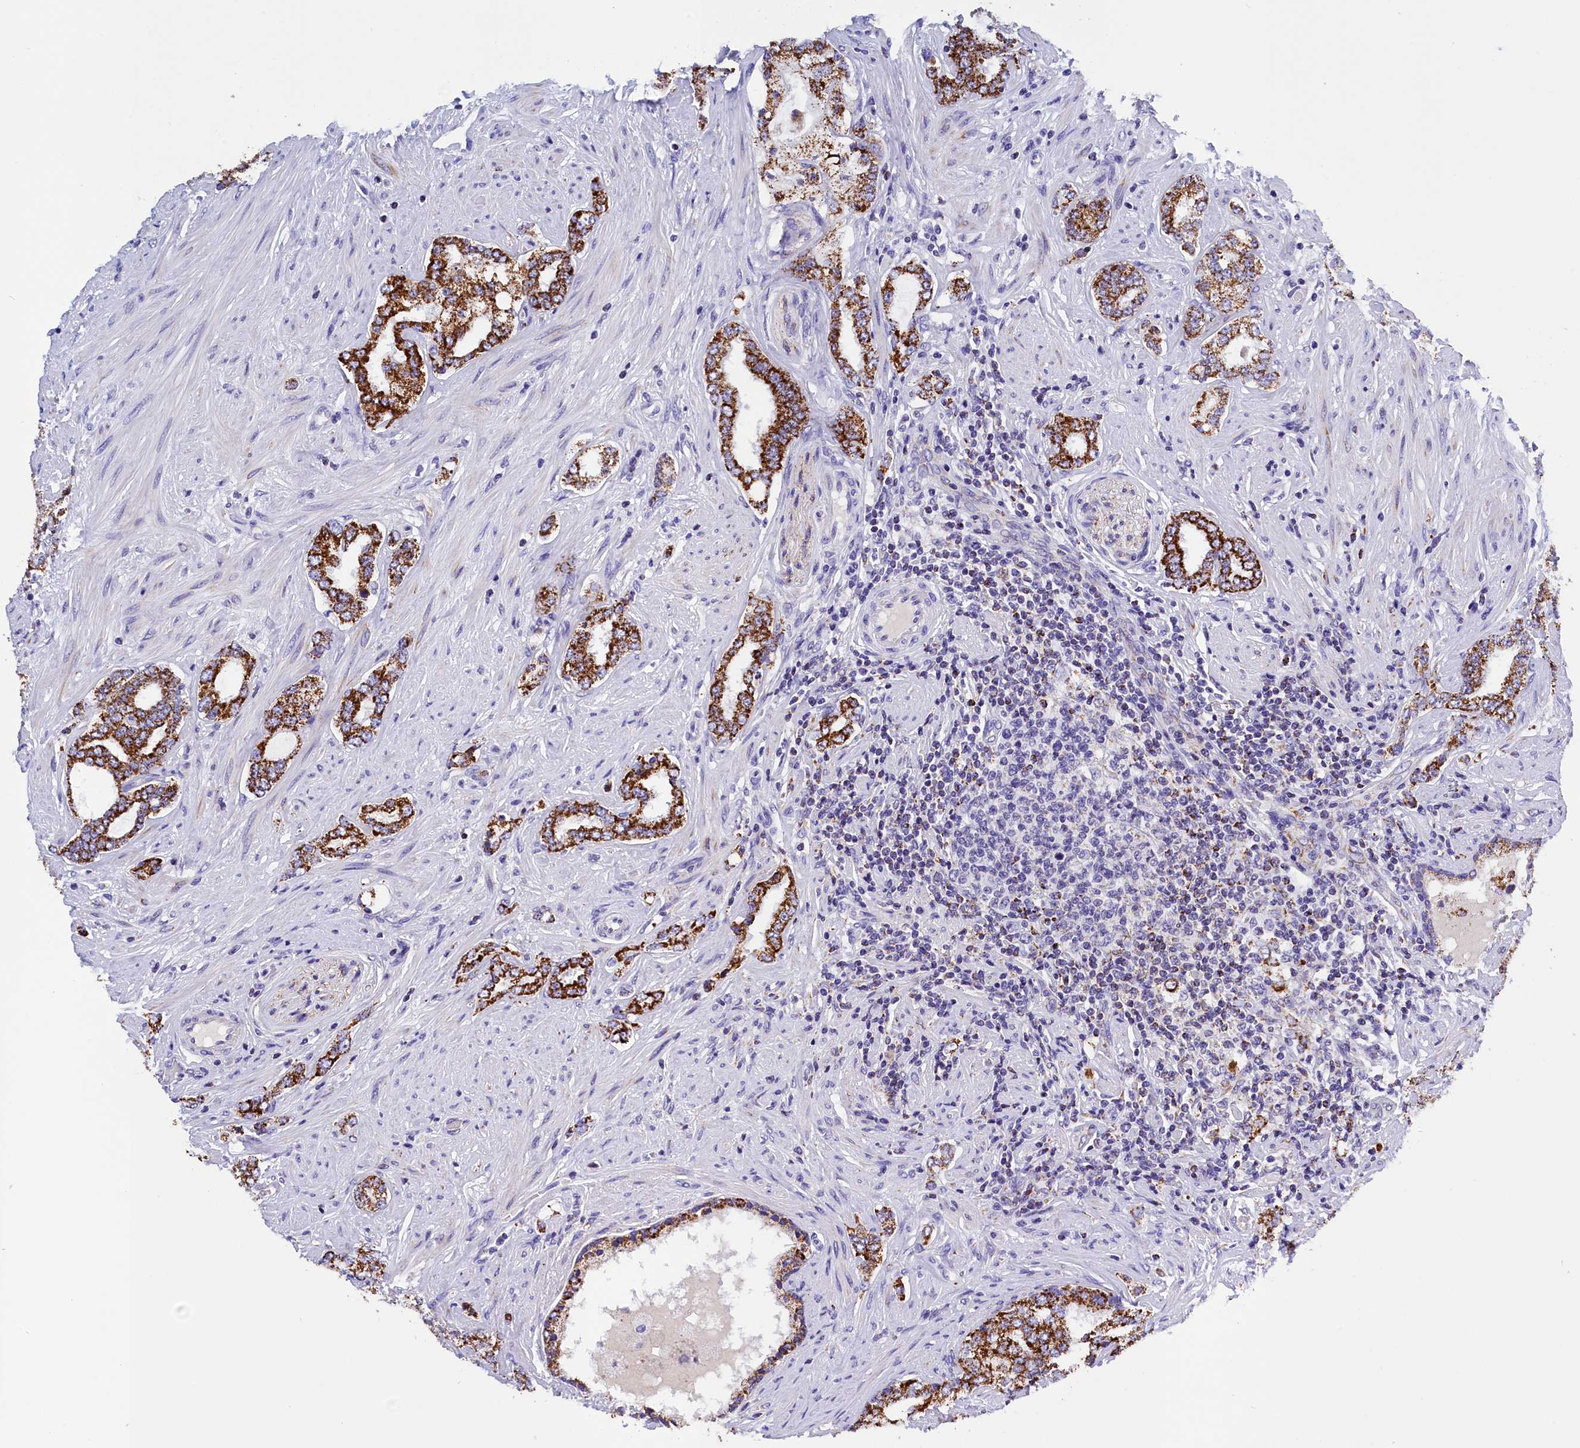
{"staining": {"intensity": "strong", "quantity": ">75%", "location": "cytoplasmic/membranous"}, "tissue": "prostate cancer", "cell_type": "Tumor cells", "image_type": "cancer", "snomed": [{"axis": "morphology", "description": "Adenocarcinoma, High grade"}, {"axis": "topography", "description": "Prostate"}], "caption": "This is an image of IHC staining of prostate cancer (adenocarcinoma (high-grade)), which shows strong staining in the cytoplasmic/membranous of tumor cells.", "gene": "ABAT", "patient": {"sex": "male", "age": 64}}